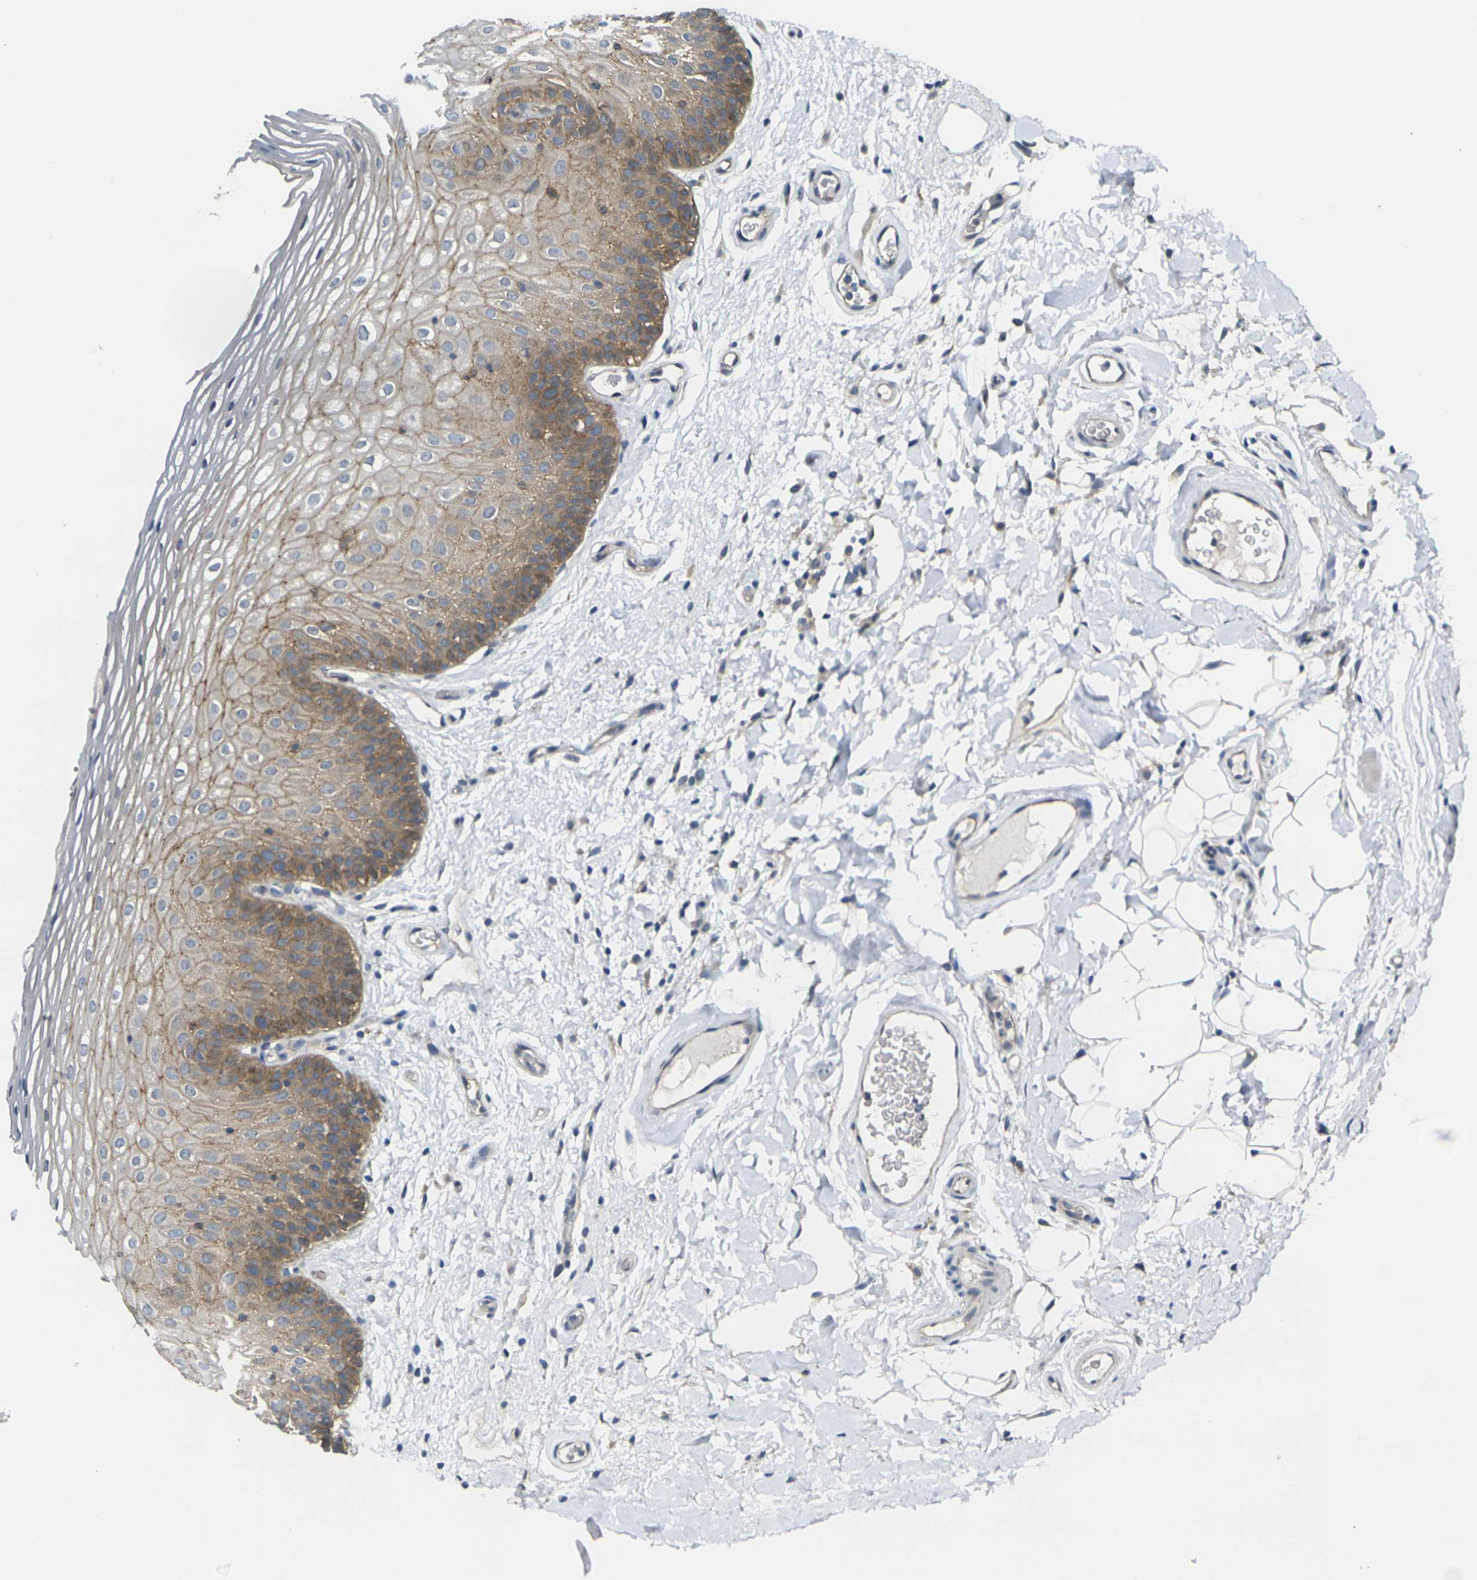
{"staining": {"intensity": "moderate", "quantity": "<25%", "location": "cytoplasmic/membranous"}, "tissue": "oral mucosa", "cell_type": "Squamous epithelial cells", "image_type": "normal", "snomed": [{"axis": "morphology", "description": "Normal tissue, NOS"}, {"axis": "morphology", "description": "Squamous cell carcinoma, NOS"}, {"axis": "topography", "description": "Skeletal muscle"}, {"axis": "topography", "description": "Oral tissue"}], "caption": "This histopathology image shows benign oral mucosa stained with IHC to label a protein in brown. The cytoplasmic/membranous of squamous epithelial cells show moderate positivity for the protein. Nuclei are counter-stained blue.", "gene": "RHBDD1", "patient": {"sex": "male", "age": 71}}